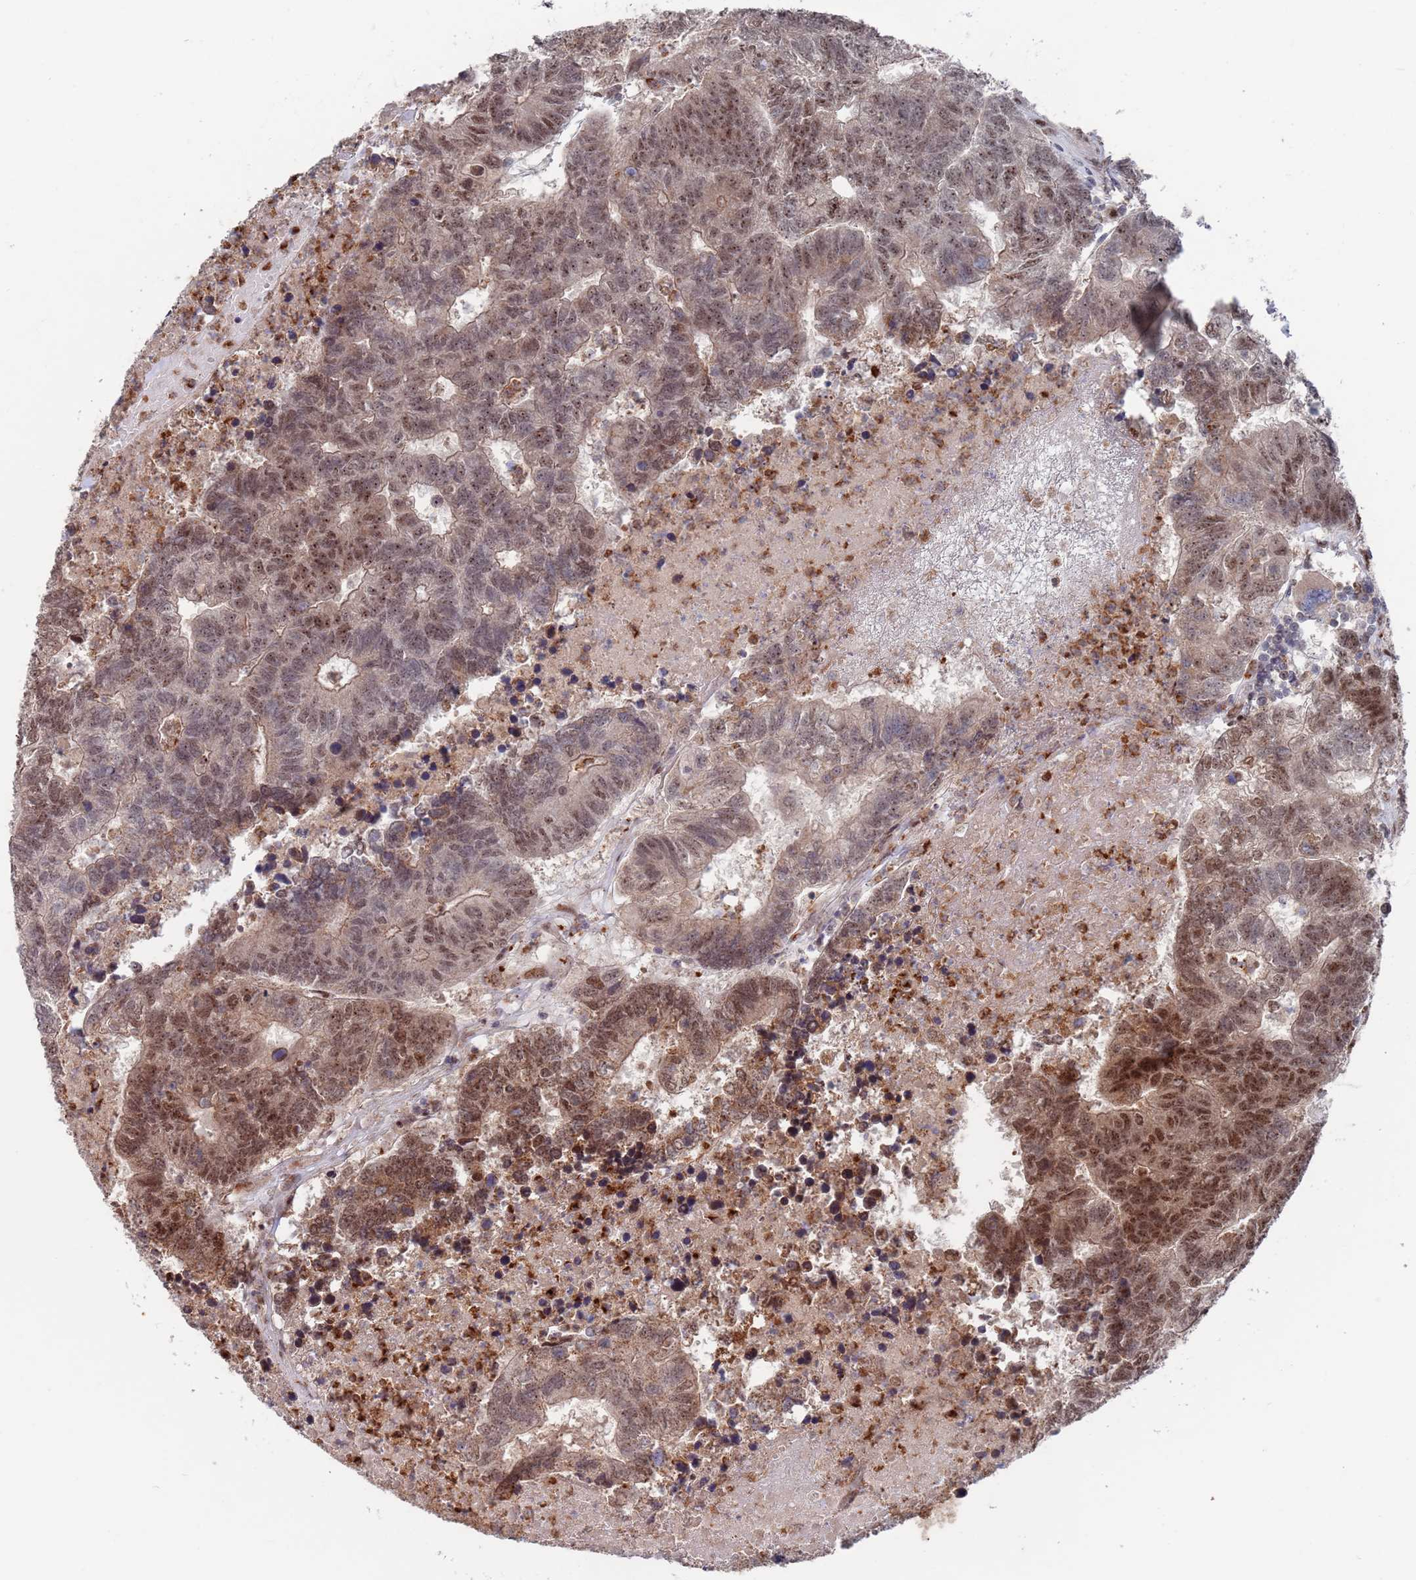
{"staining": {"intensity": "moderate", "quantity": ">75%", "location": "nuclear"}, "tissue": "colorectal cancer", "cell_type": "Tumor cells", "image_type": "cancer", "snomed": [{"axis": "morphology", "description": "Adenocarcinoma, NOS"}, {"axis": "topography", "description": "Colon"}], "caption": "Protein staining of adenocarcinoma (colorectal) tissue shows moderate nuclear staining in approximately >75% of tumor cells.", "gene": "RPP25", "patient": {"sex": "female", "age": 48}}